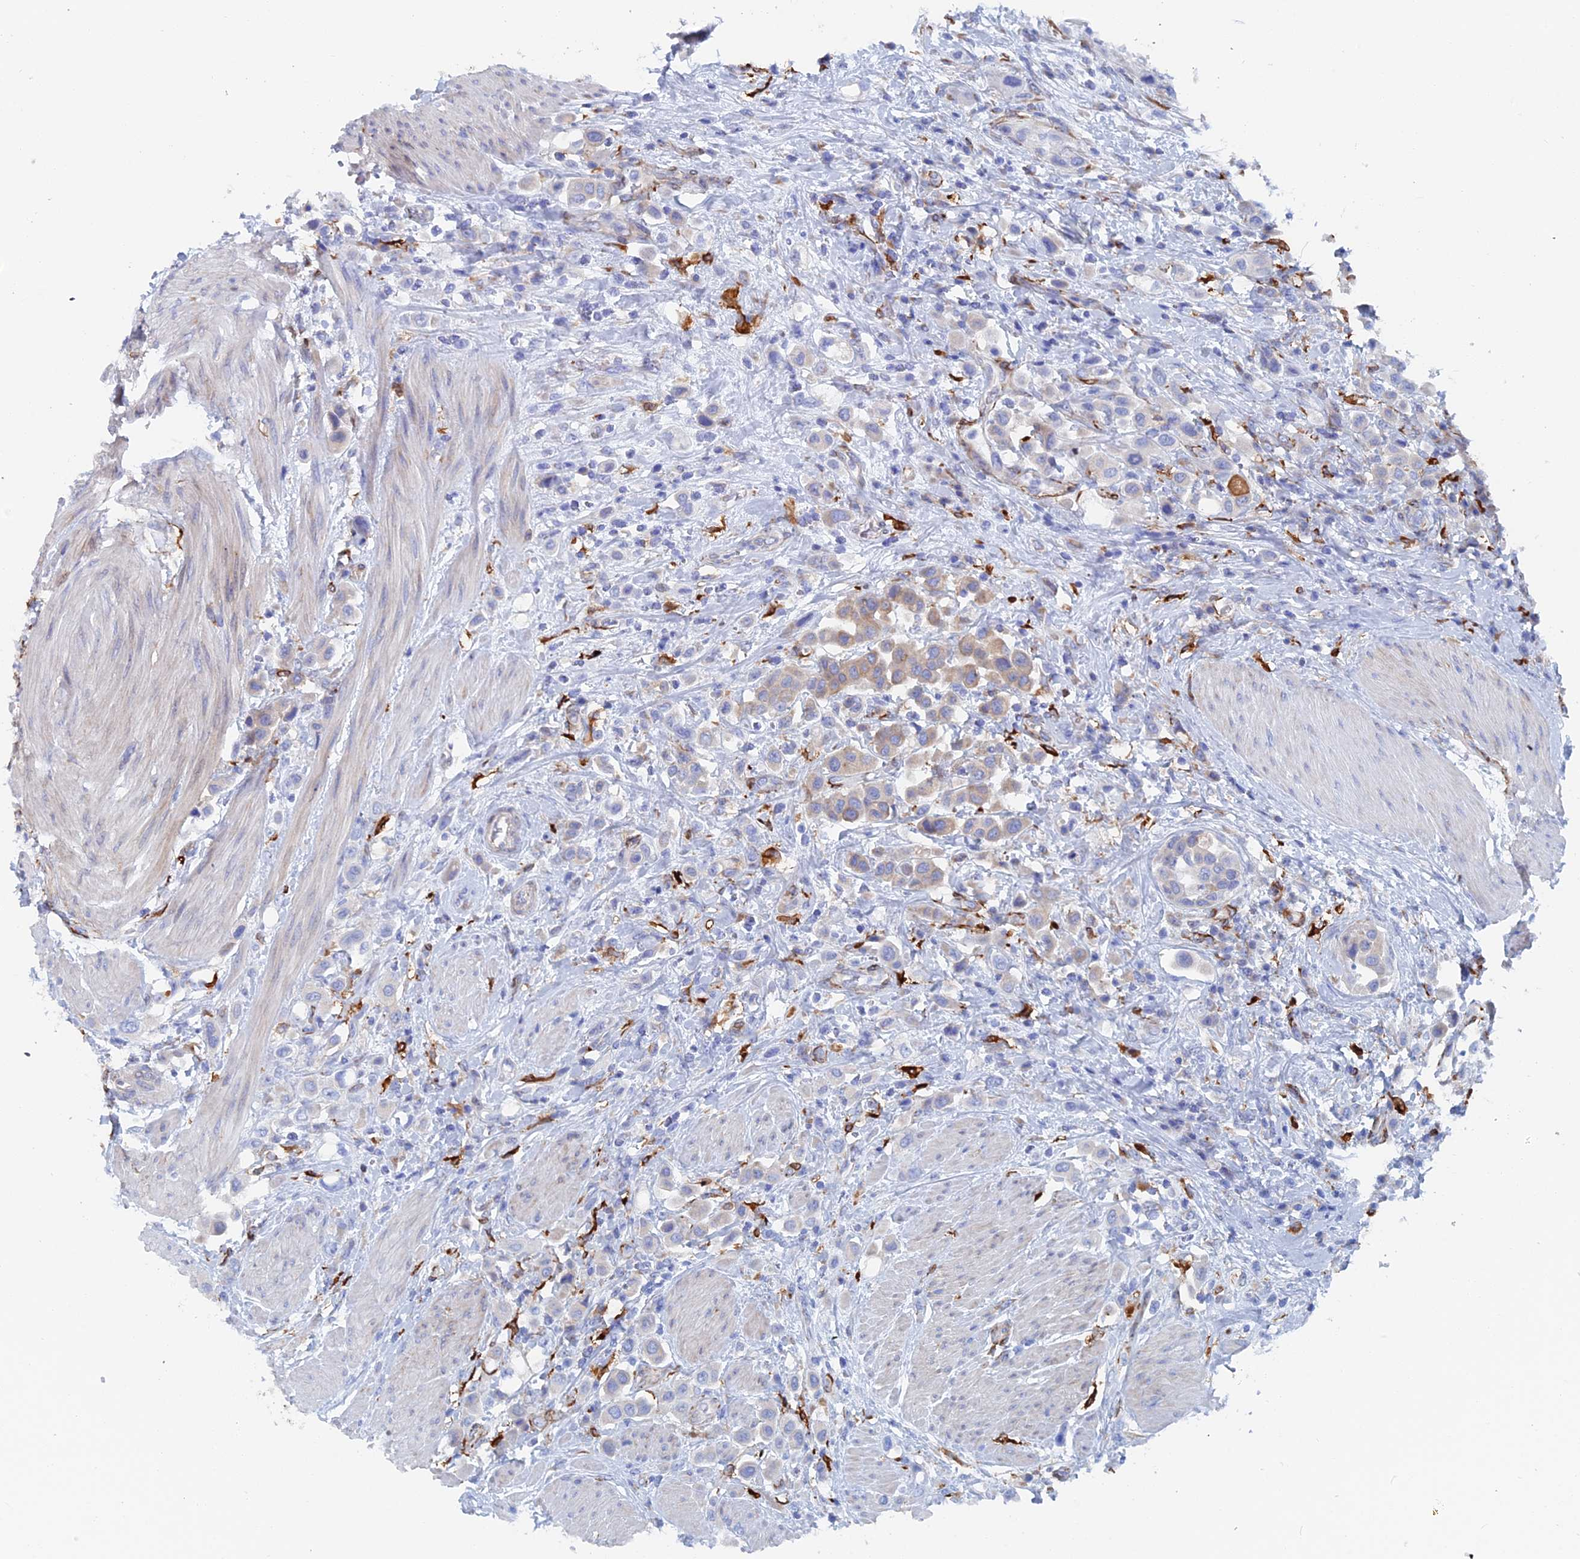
{"staining": {"intensity": "weak", "quantity": "<25%", "location": "cytoplasmic/membranous"}, "tissue": "urothelial cancer", "cell_type": "Tumor cells", "image_type": "cancer", "snomed": [{"axis": "morphology", "description": "Urothelial carcinoma, High grade"}, {"axis": "topography", "description": "Urinary bladder"}], "caption": "An immunohistochemistry histopathology image of urothelial cancer is shown. There is no staining in tumor cells of urothelial cancer. Brightfield microscopy of IHC stained with DAB (3,3'-diaminobenzidine) (brown) and hematoxylin (blue), captured at high magnification.", "gene": "COG7", "patient": {"sex": "male", "age": 50}}